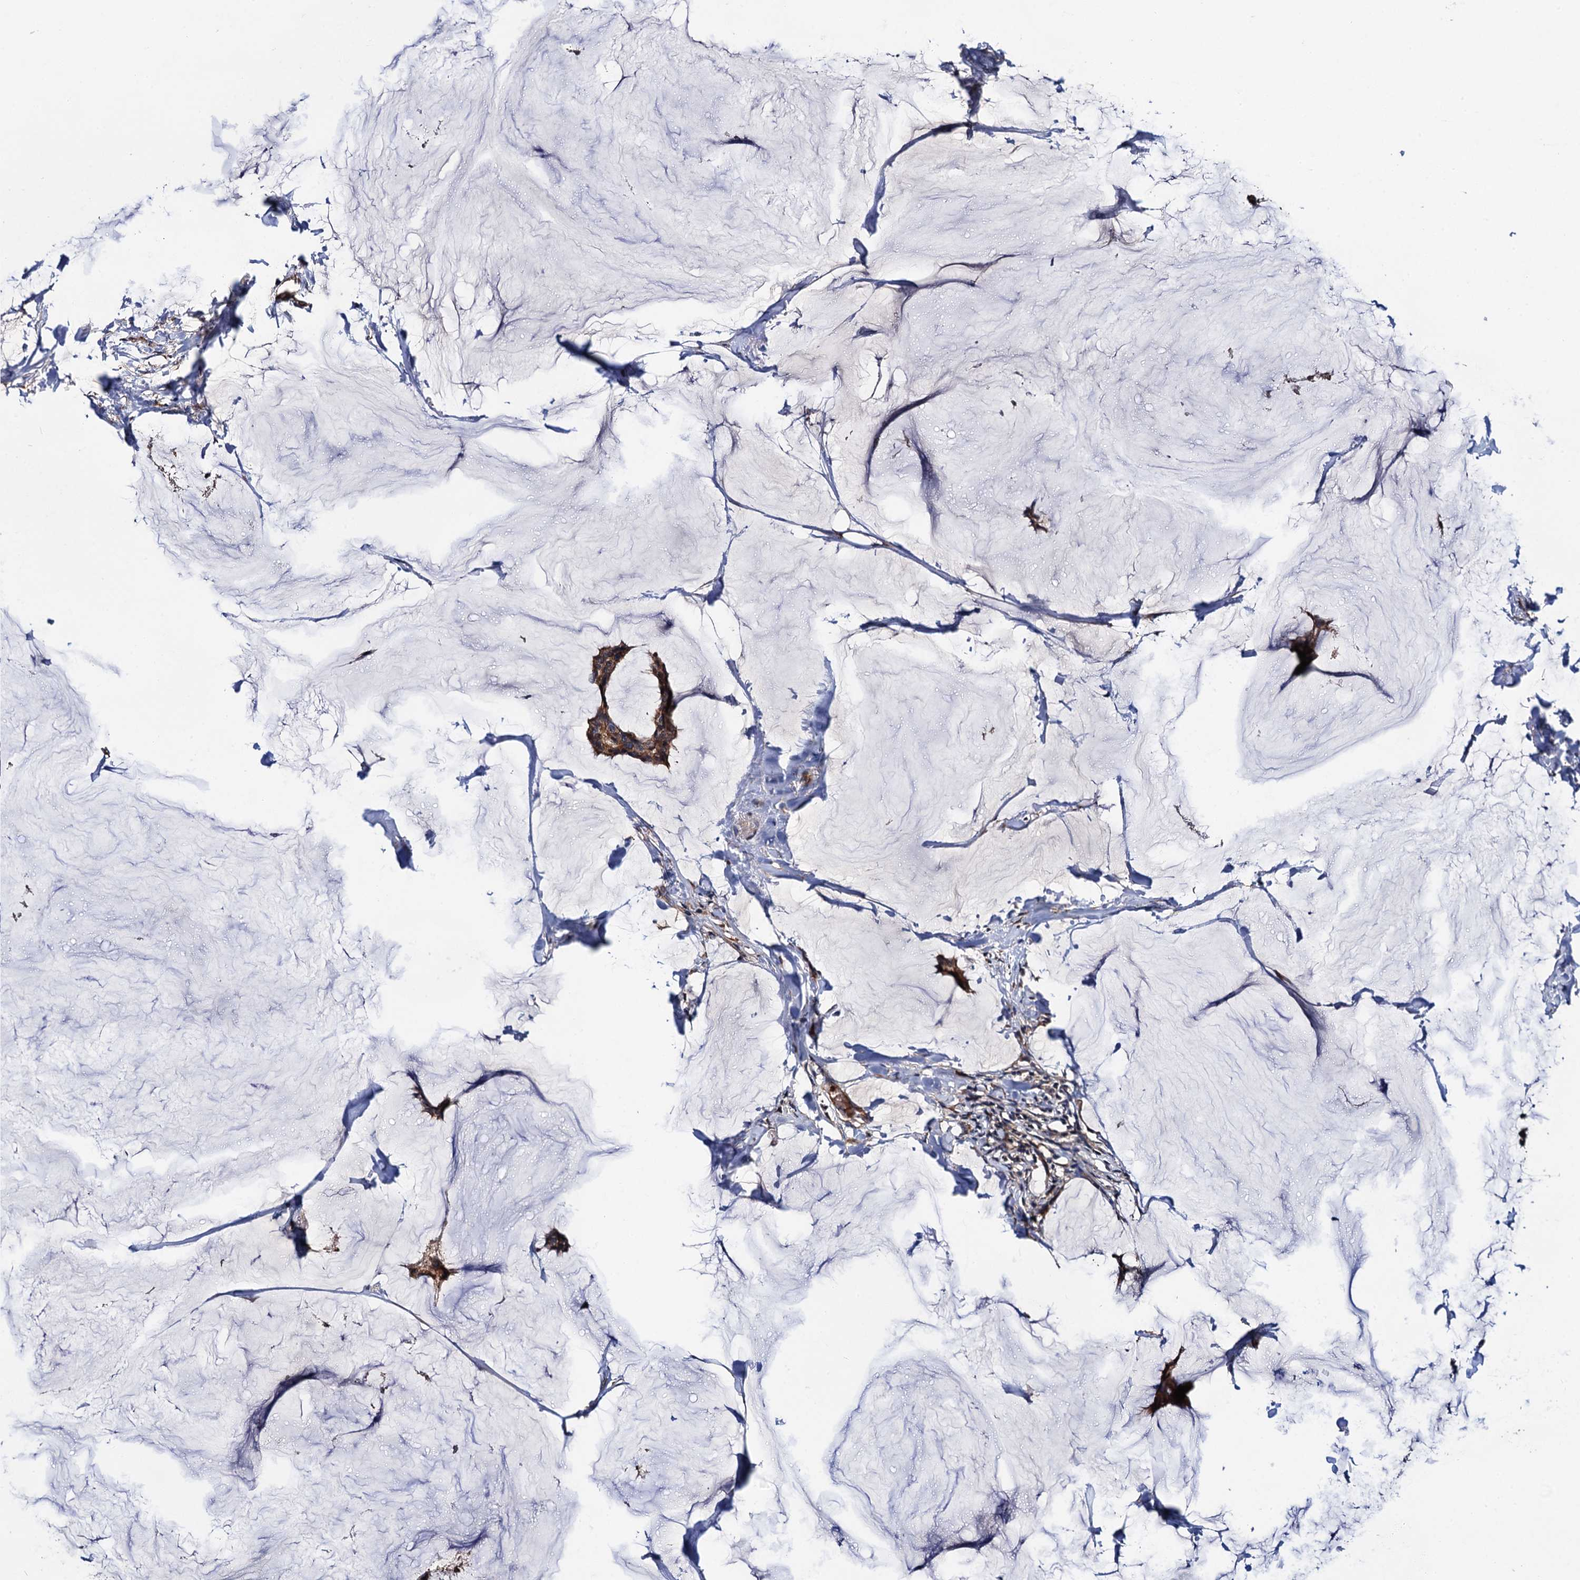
{"staining": {"intensity": "weak", "quantity": ">75%", "location": "cytoplasmic/membranous"}, "tissue": "breast cancer", "cell_type": "Tumor cells", "image_type": "cancer", "snomed": [{"axis": "morphology", "description": "Duct carcinoma"}, {"axis": "topography", "description": "Breast"}], "caption": "Immunohistochemistry (DAB) staining of breast cancer displays weak cytoplasmic/membranous protein staining in about >75% of tumor cells.", "gene": "TRMT112", "patient": {"sex": "female", "age": 93}}